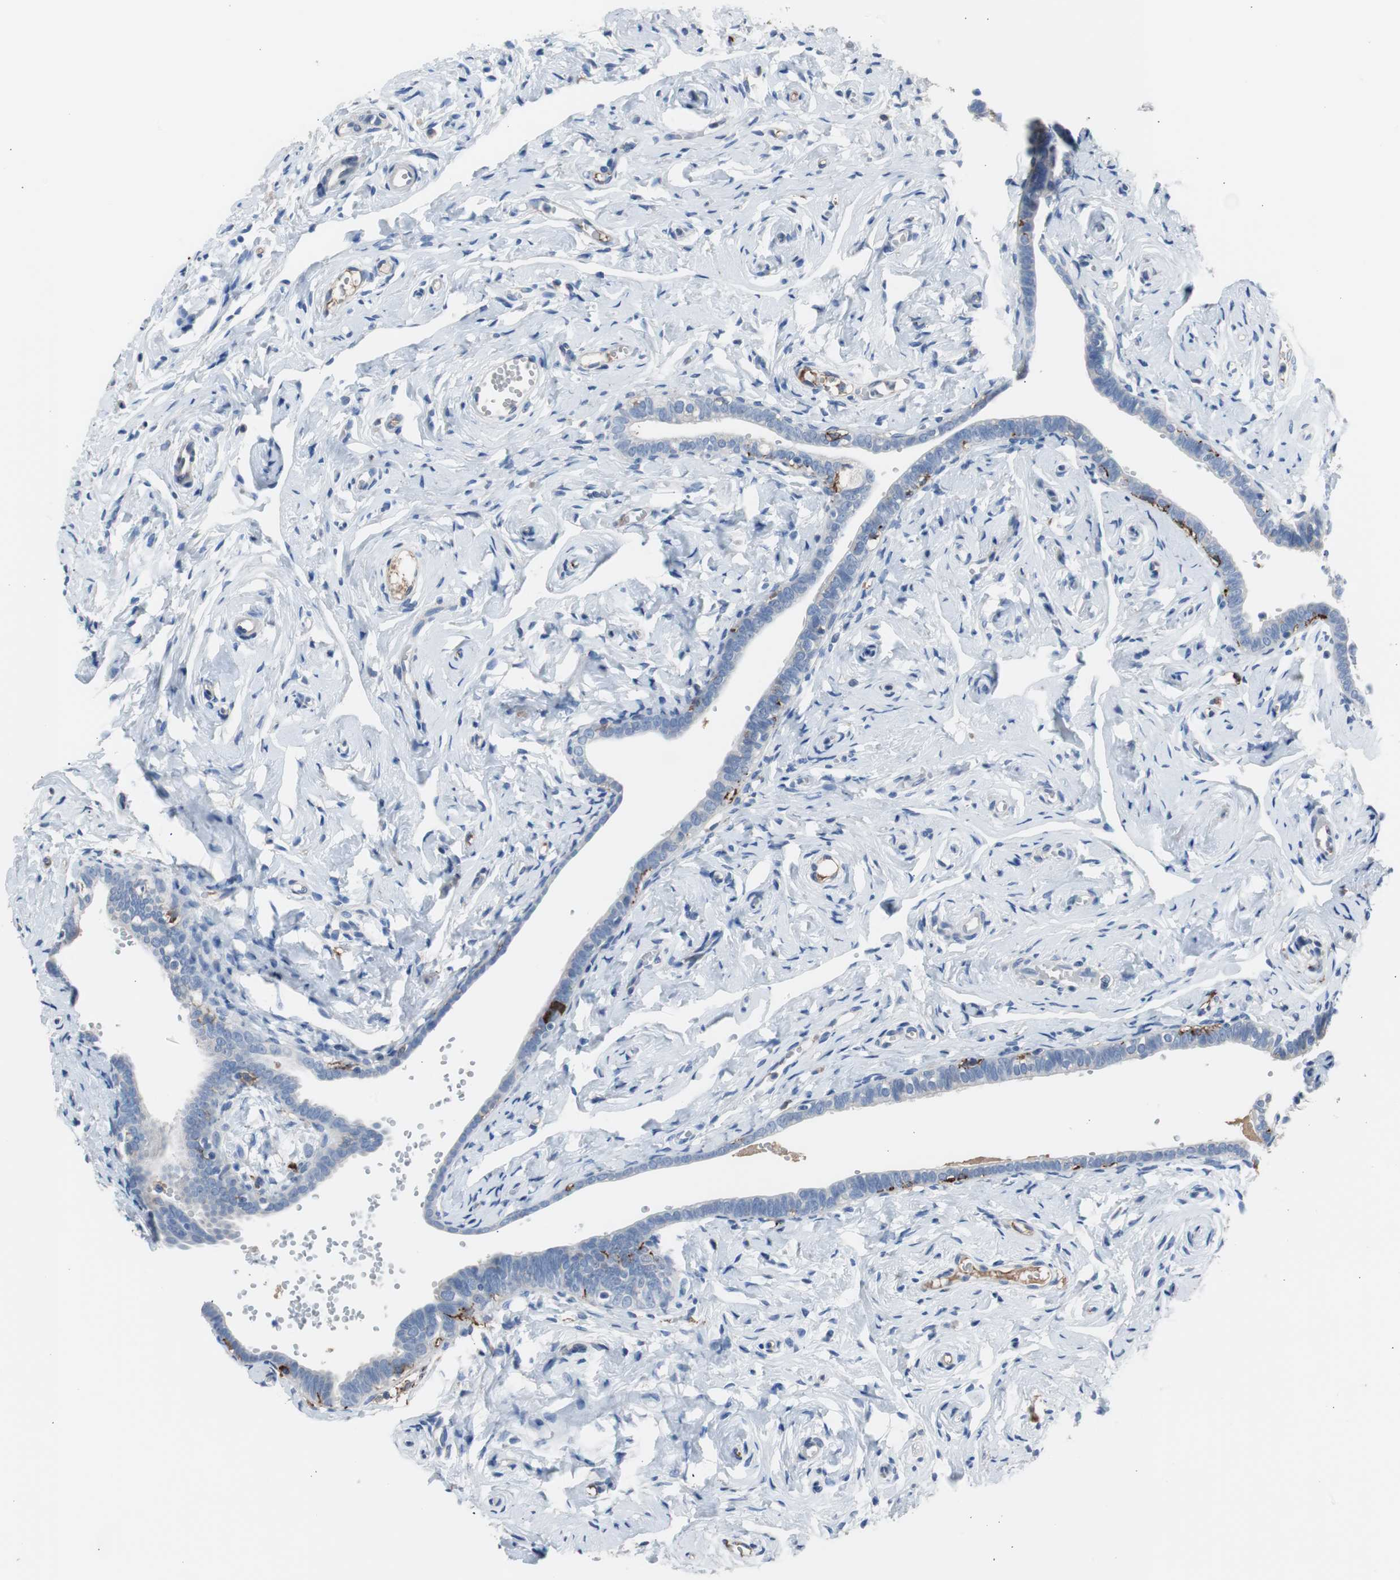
{"staining": {"intensity": "moderate", "quantity": "<25%", "location": "cytoplasmic/membranous"}, "tissue": "fallopian tube", "cell_type": "Glandular cells", "image_type": "normal", "snomed": [{"axis": "morphology", "description": "Normal tissue, NOS"}, {"axis": "topography", "description": "Fallopian tube"}], "caption": "A high-resolution micrograph shows immunohistochemistry staining of normal fallopian tube, which shows moderate cytoplasmic/membranous staining in about <25% of glandular cells. (DAB (3,3'-diaminobenzidine) = brown stain, brightfield microscopy at high magnification).", "gene": "FCGR2B", "patient": {"sex": "female", "age": 71}}